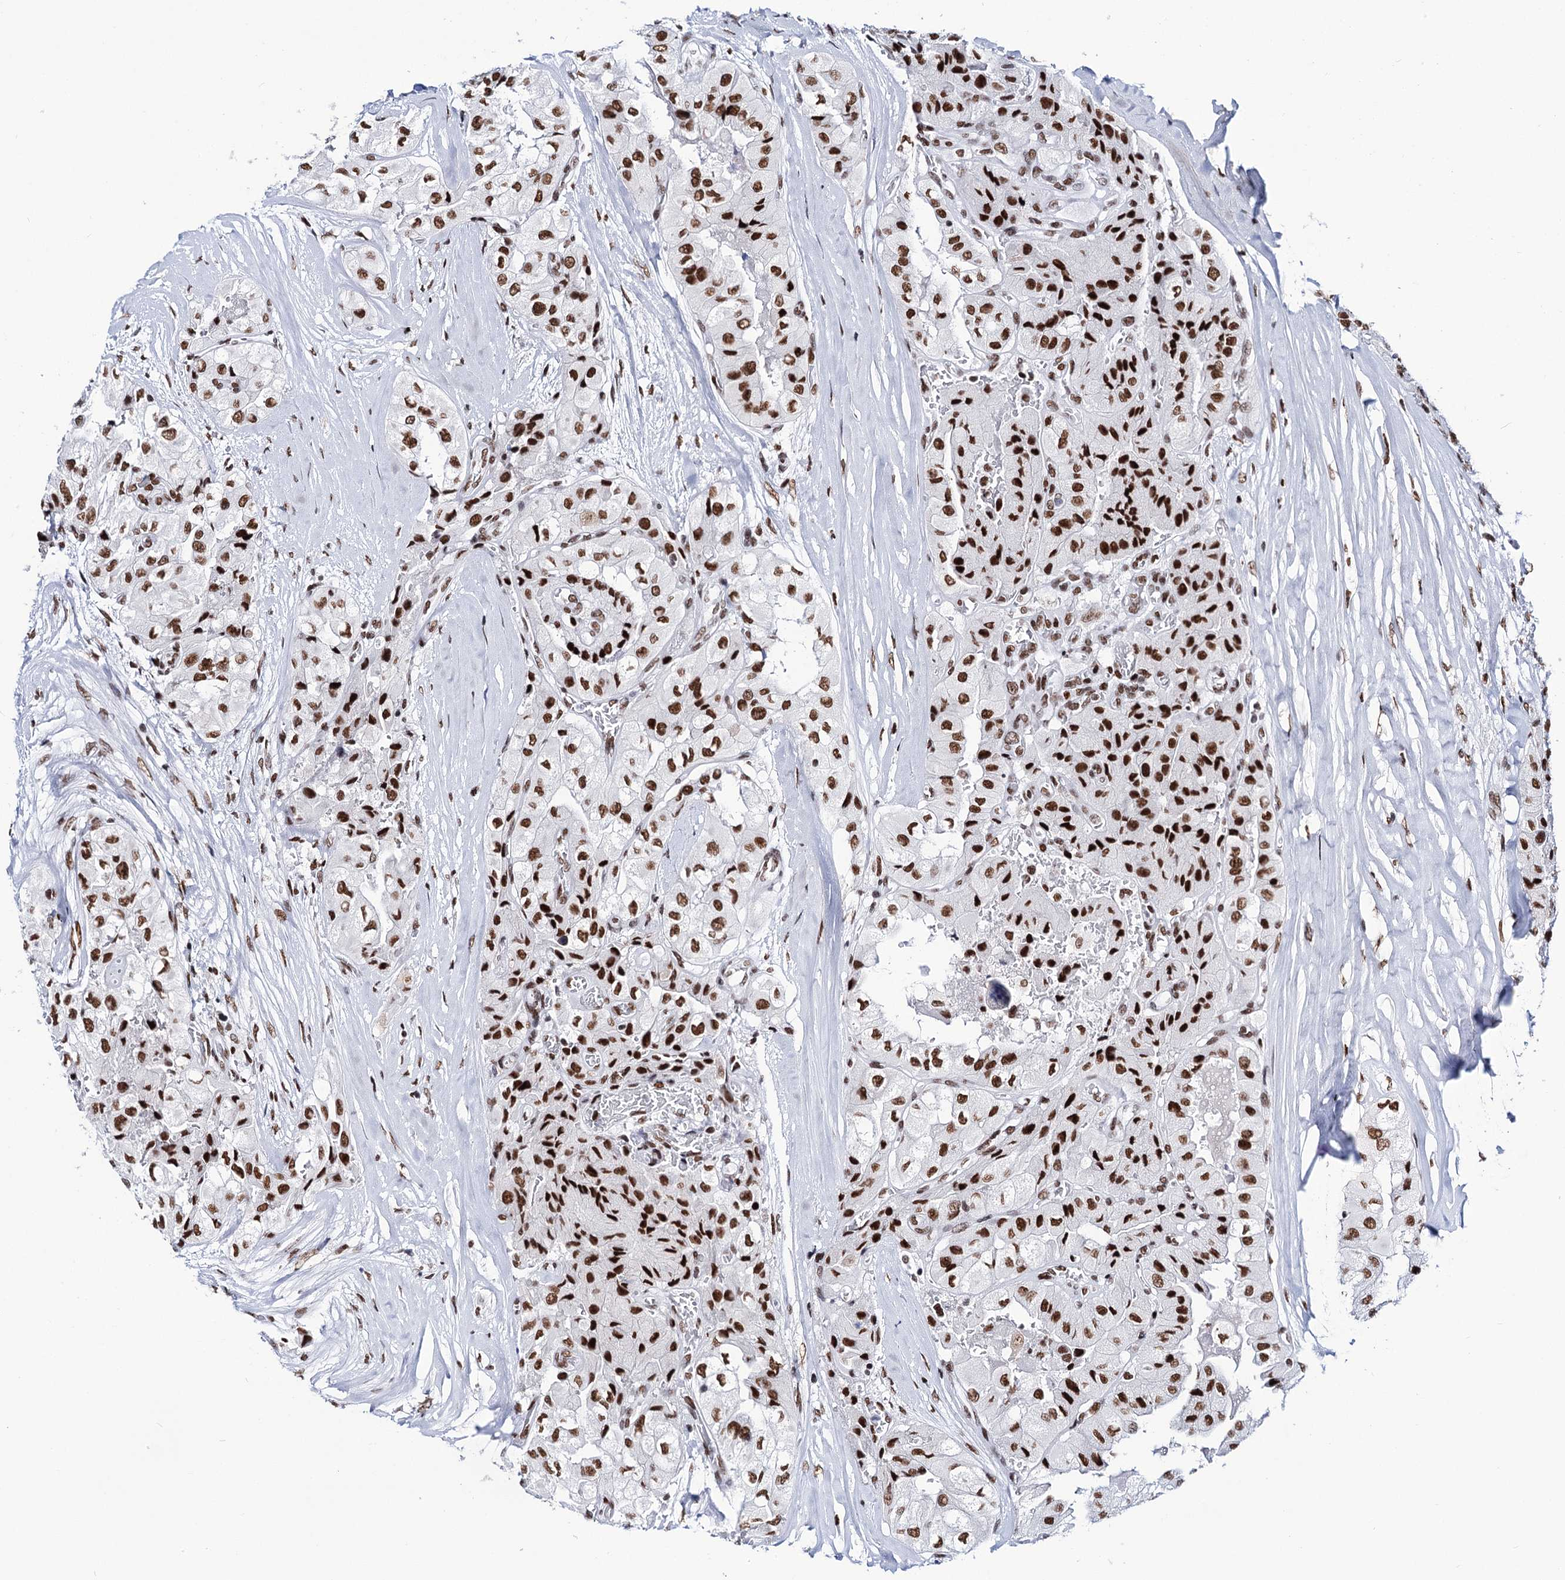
{"staining": {"intensity": "strong", "quantity": ">75%", "location": "nuclear"}, "tissue": "thyroid cancer", "cell_type": "Tumor cells", "image_type": "cancer", "snomed": [{"axis": "morphology", "description": "Papillary adenocarcinoma, NOS"}, {"axis": "topography", "description": "Thyroid gland"}], "caption": "Protein staining of papillary adenocarcinoma (thyroid) tissue exhibits strong nuclear staining in approximately >75% of tumor cells.", "gene": "MATR3", "patient": {"sex": "female", "age": 59}}